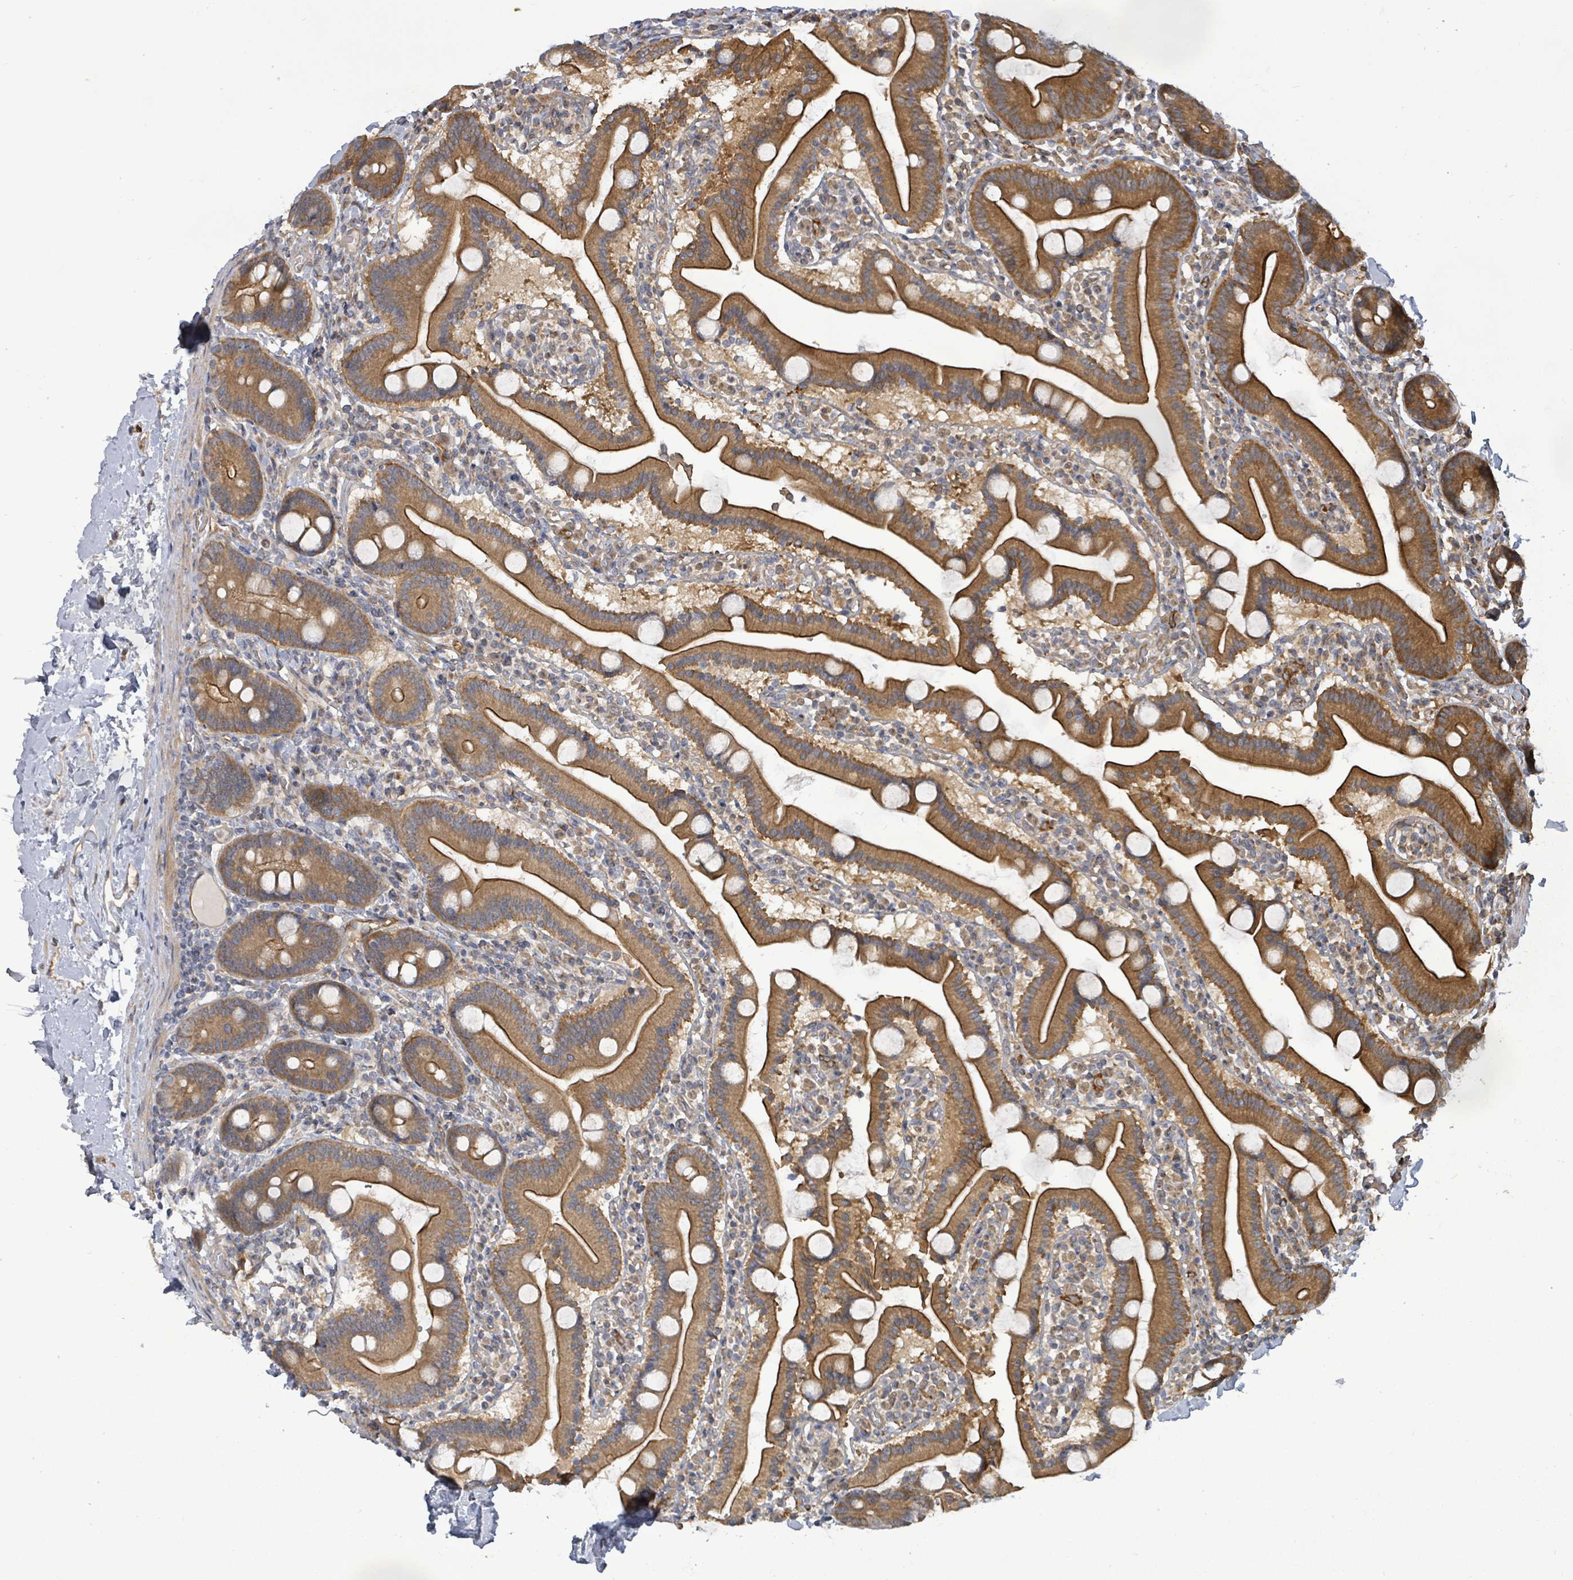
{"staining": {"intensity": "strong", "quantity": ">75%", "location": "cytoplasmic/membranous"}, "tissue": "duodenum", "cell_type": "Glandular cells", "image_type": "normal", "snomed": [{"axis": "morphology", "description": "Normal tissue, NOS"}, {"axis": "topography", "description": "Duodenum"}], "caption": "Immunohistochemical staining of unremarkable human duodenum exhibits high levels of strong cytoplasmic/membranous staining in about >75% of glandular cells. Immunohistochemistry stains the protein of interest in brown and the nuclei are stained blue.", "gene": "KBTBD11", "patient": {"sex": "male", "age": 55}}